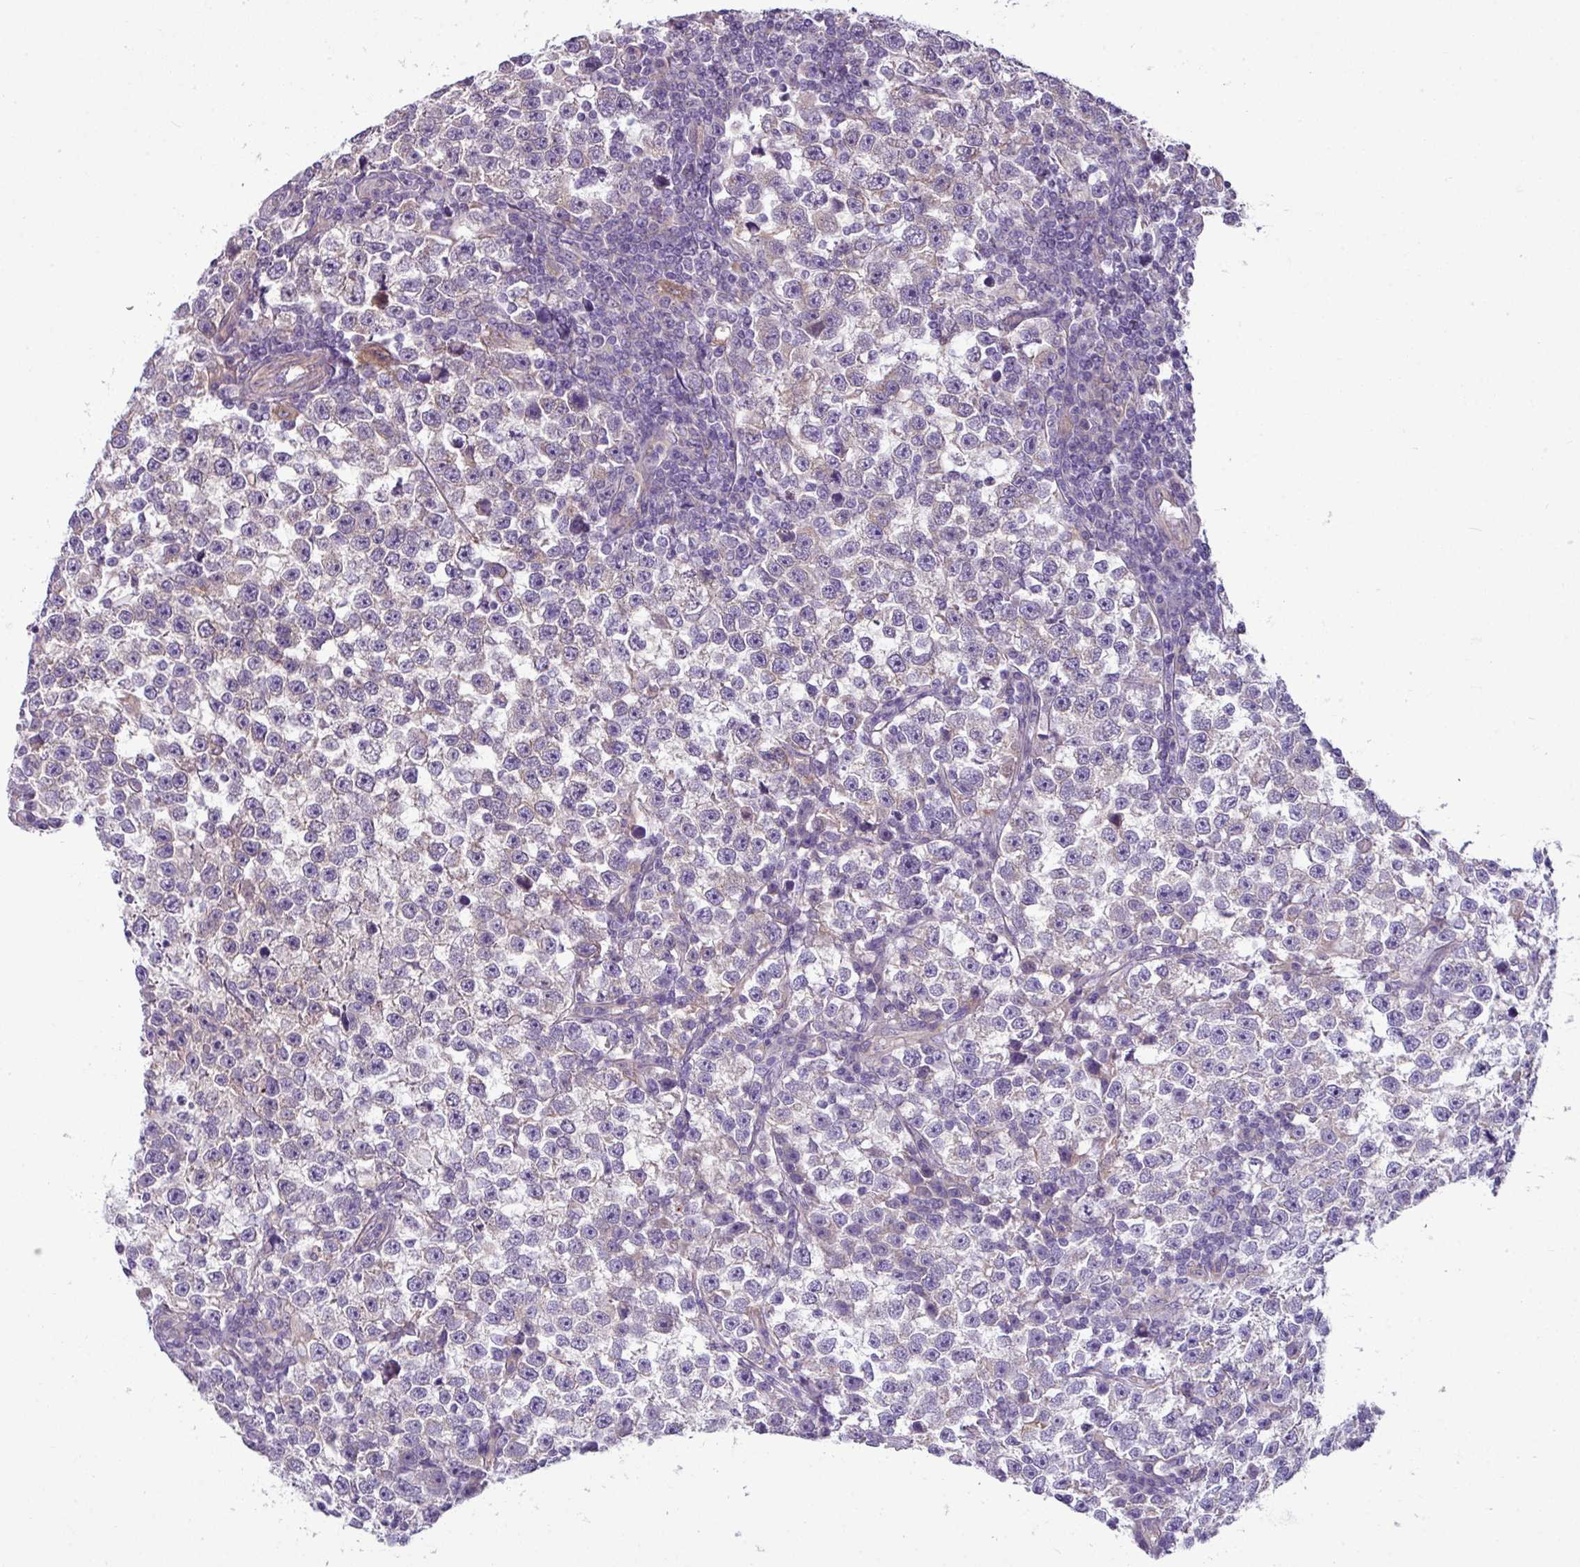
{"staining": {"intensity": "weak", "quantity": "<25%", "location": "cytoplasmic/membranous"}, "tissue": "testis cancer", "cell_type": "Tumor cells", "image_type": "cancer", "snomed": [{"axis": "morphology", "description": "Normal tissue, NOS"}, {"axis": "morphology", "description": "Seminoma, NOS"}, {"axis": "topography", "description": "Testis"}], "caption": "Seminoma (testis) stained for a protein using immunohistochemistry (IHC) displays no positivity tumor cells.", "gene": "TOR1AIP2", "patient": {"sex": "male", "age": 43}}